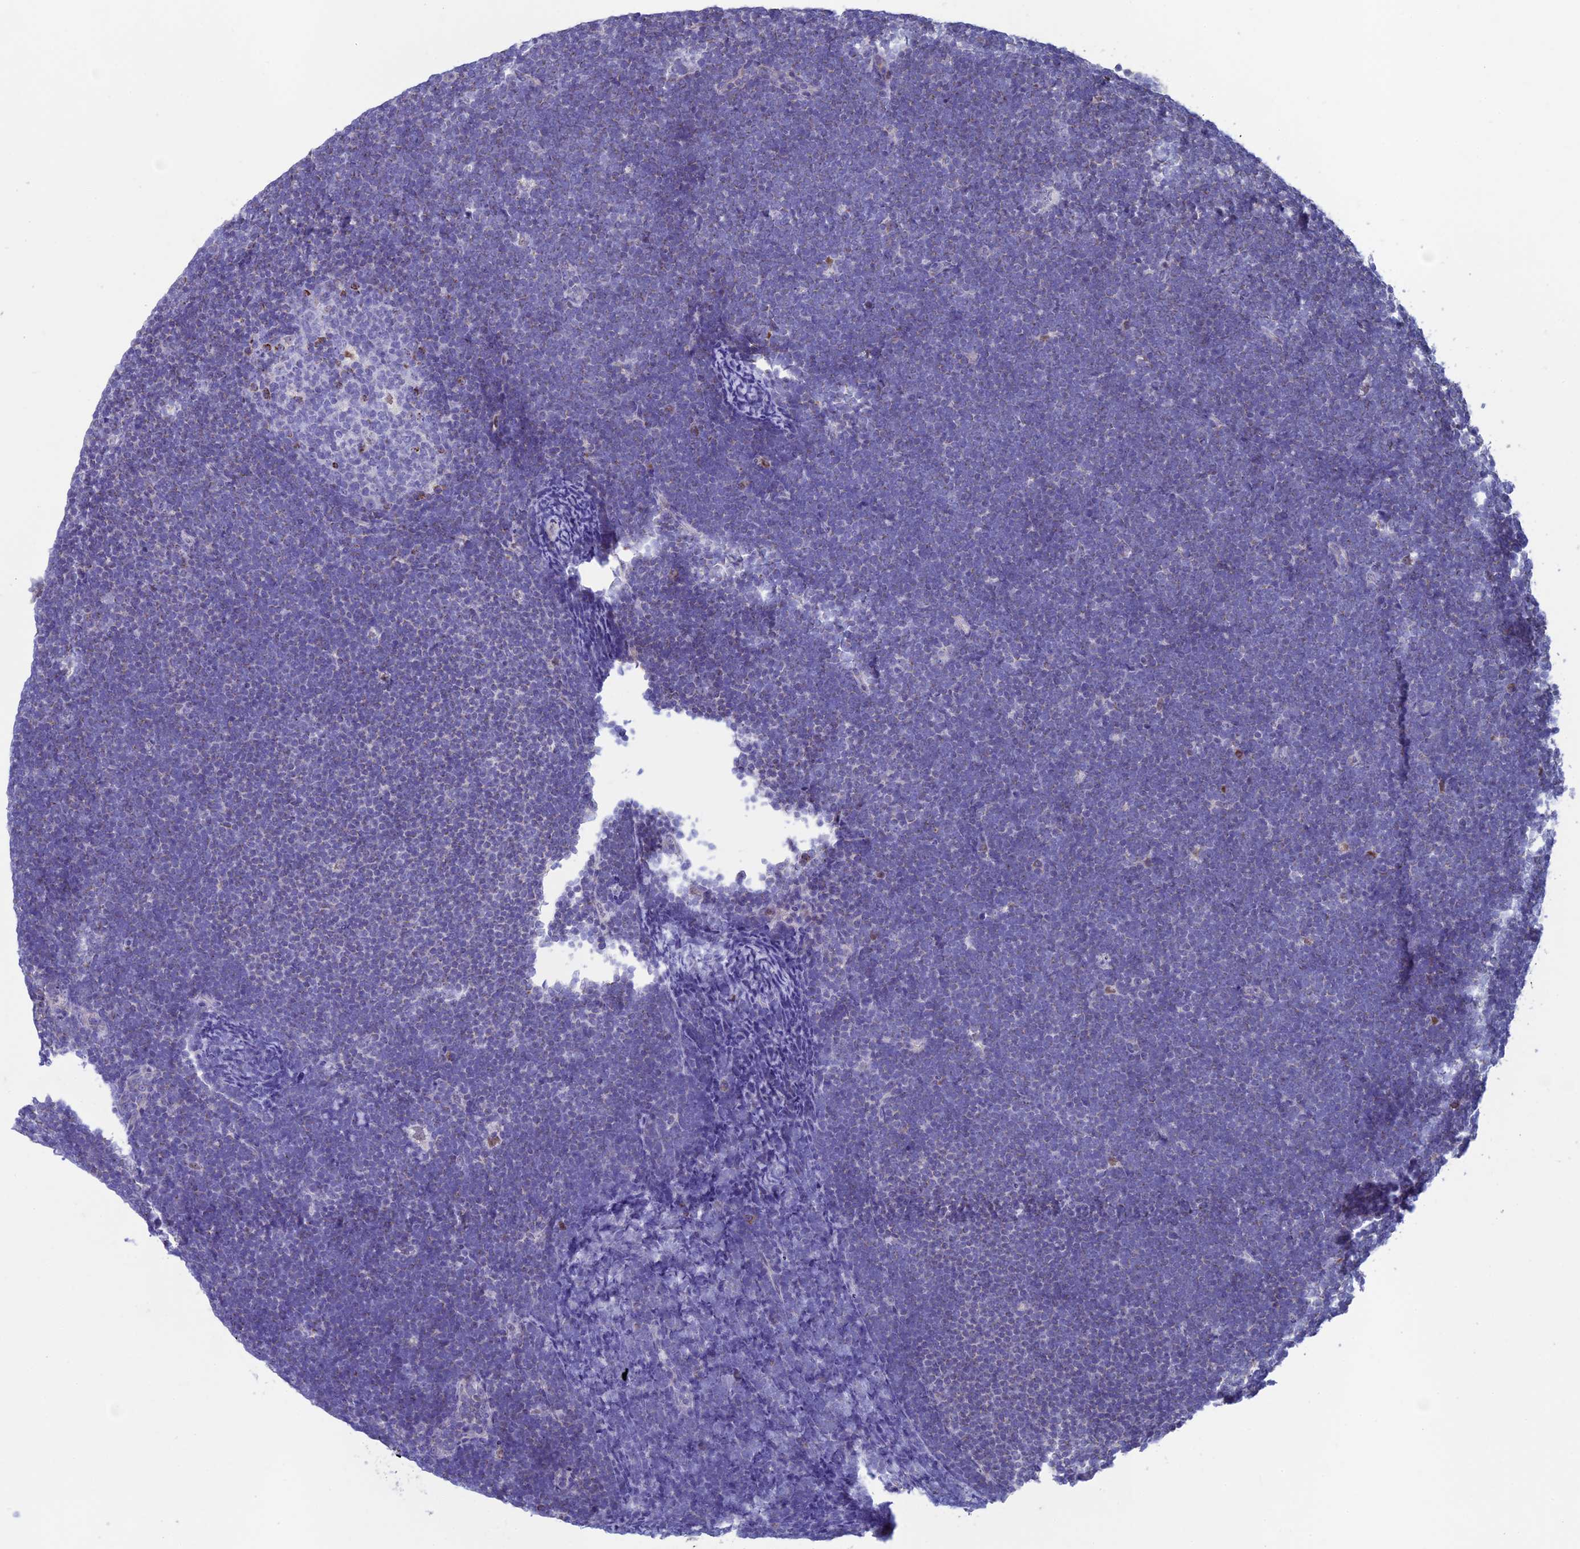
{"staining": {"intensity": "negative", "quantity": "none", "location": "none"}, "tissue": "lymphoma", "cell_type": "Tumor cells", "image_type": "cancer", "snomed": [{"axis": "morphology", "description": "Malignant lymphoma, non-Hodgkin's type, High grade"}, {"axis": "topography", "description": "Lymph node"}], "caption": "Human lymphoma stained for a protein using immunohistochemistry (IHC) displays no staining in tumor cells.", "gene": "ACSS1", "patient": {"sex": "male", "age": 13}}